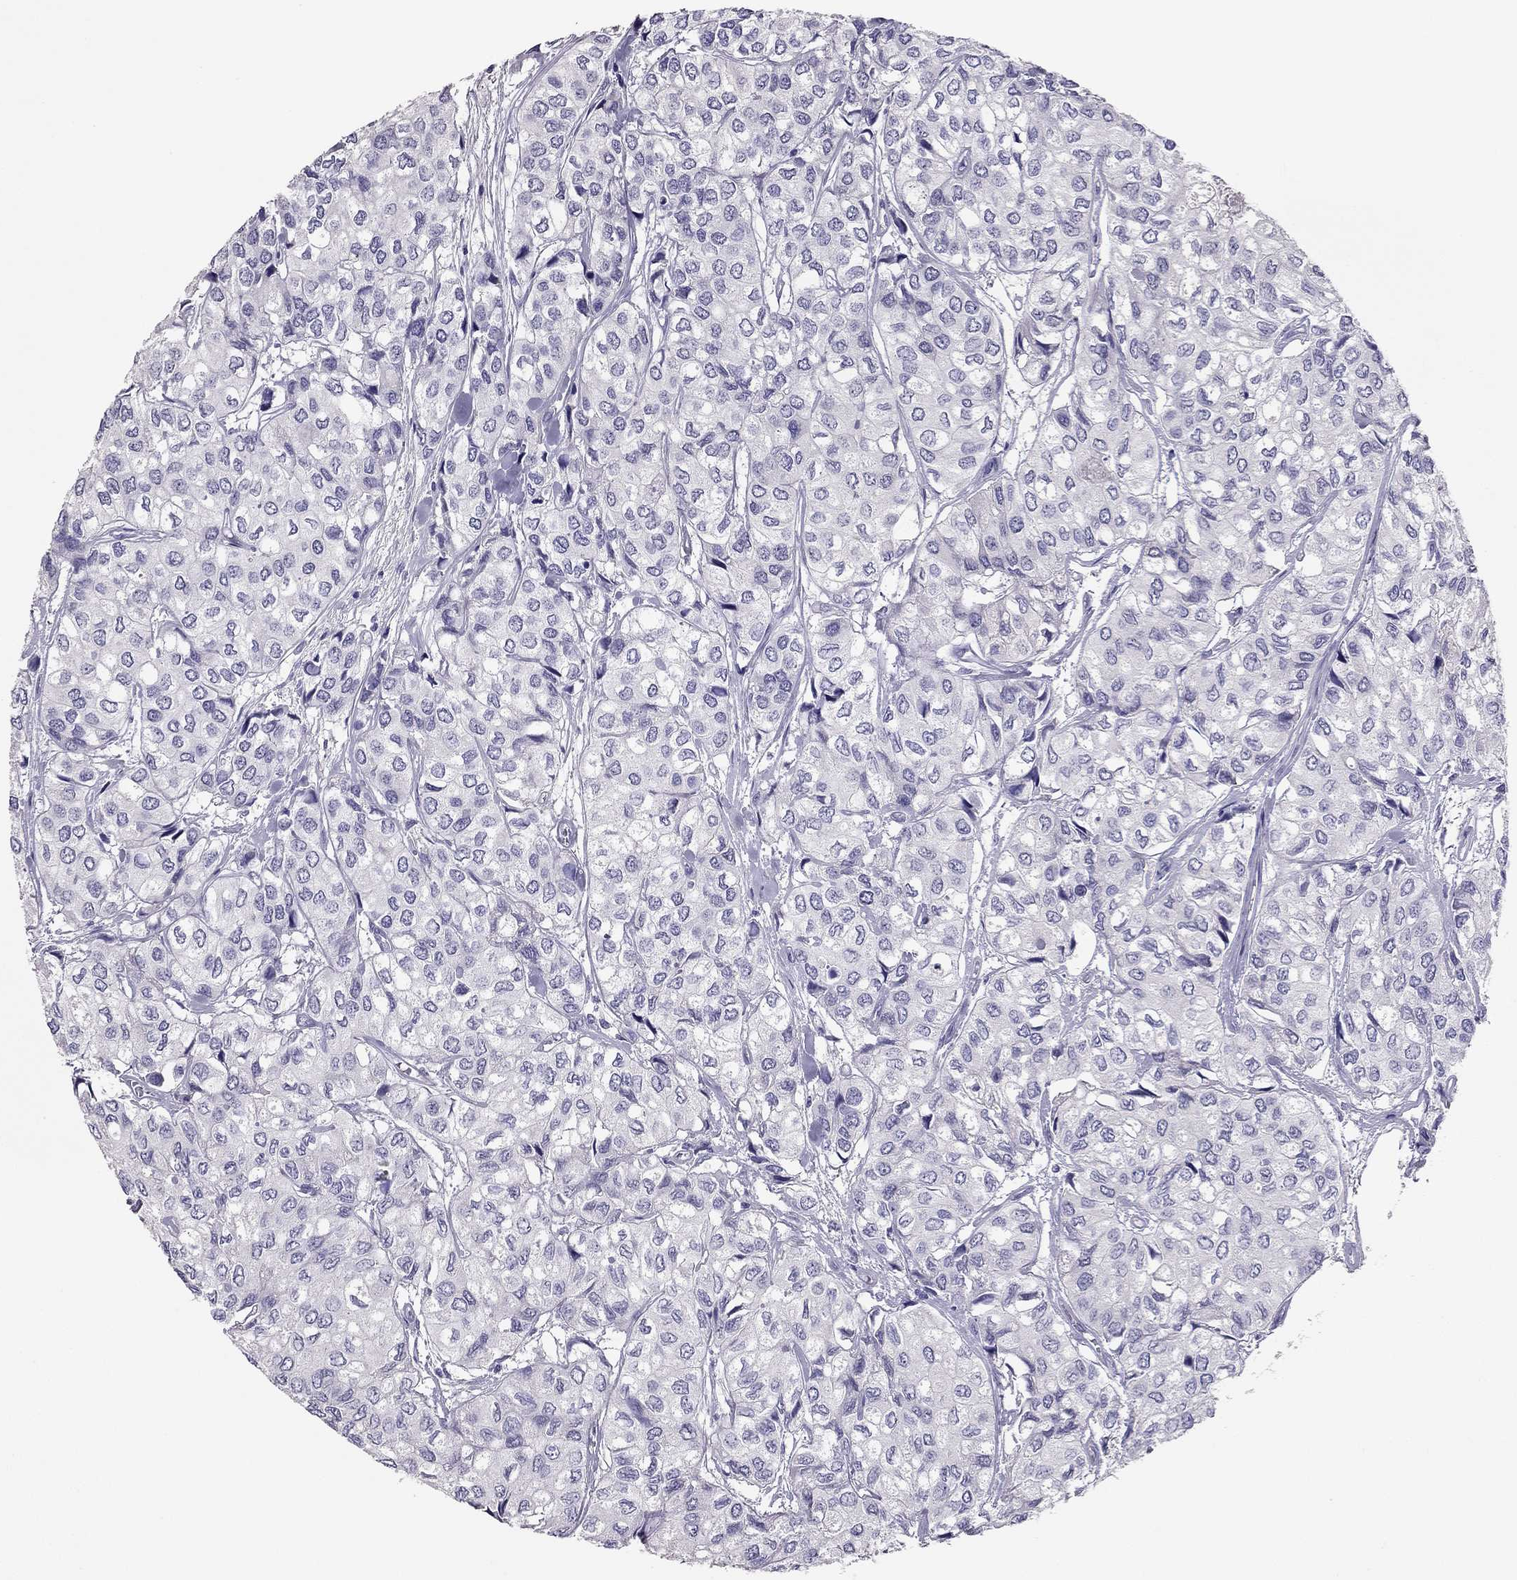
{"staining": {"intensity": "negative", "quantity": "none", "location": "none"}, "tissue": "urothelial cancer", "cell_type": "Tumor cells", "image_type": "cancer", "snomed": [{"axis": "morphology", "description": "Urothelial carcinoma, High grade"}, {"axis": "topography", "description": "Urinary bladder"}], "caption": "Histopathology image shows no significant protein positivity in tumor cells of urothelial cancer. The staining is performed using DAB (3,3'-diaminobenzidine) brown chromogen with nuclei counter-stained in using hematoxylin.", "gene": "RHO", "patient": {"sex": "male", "age": 73}}